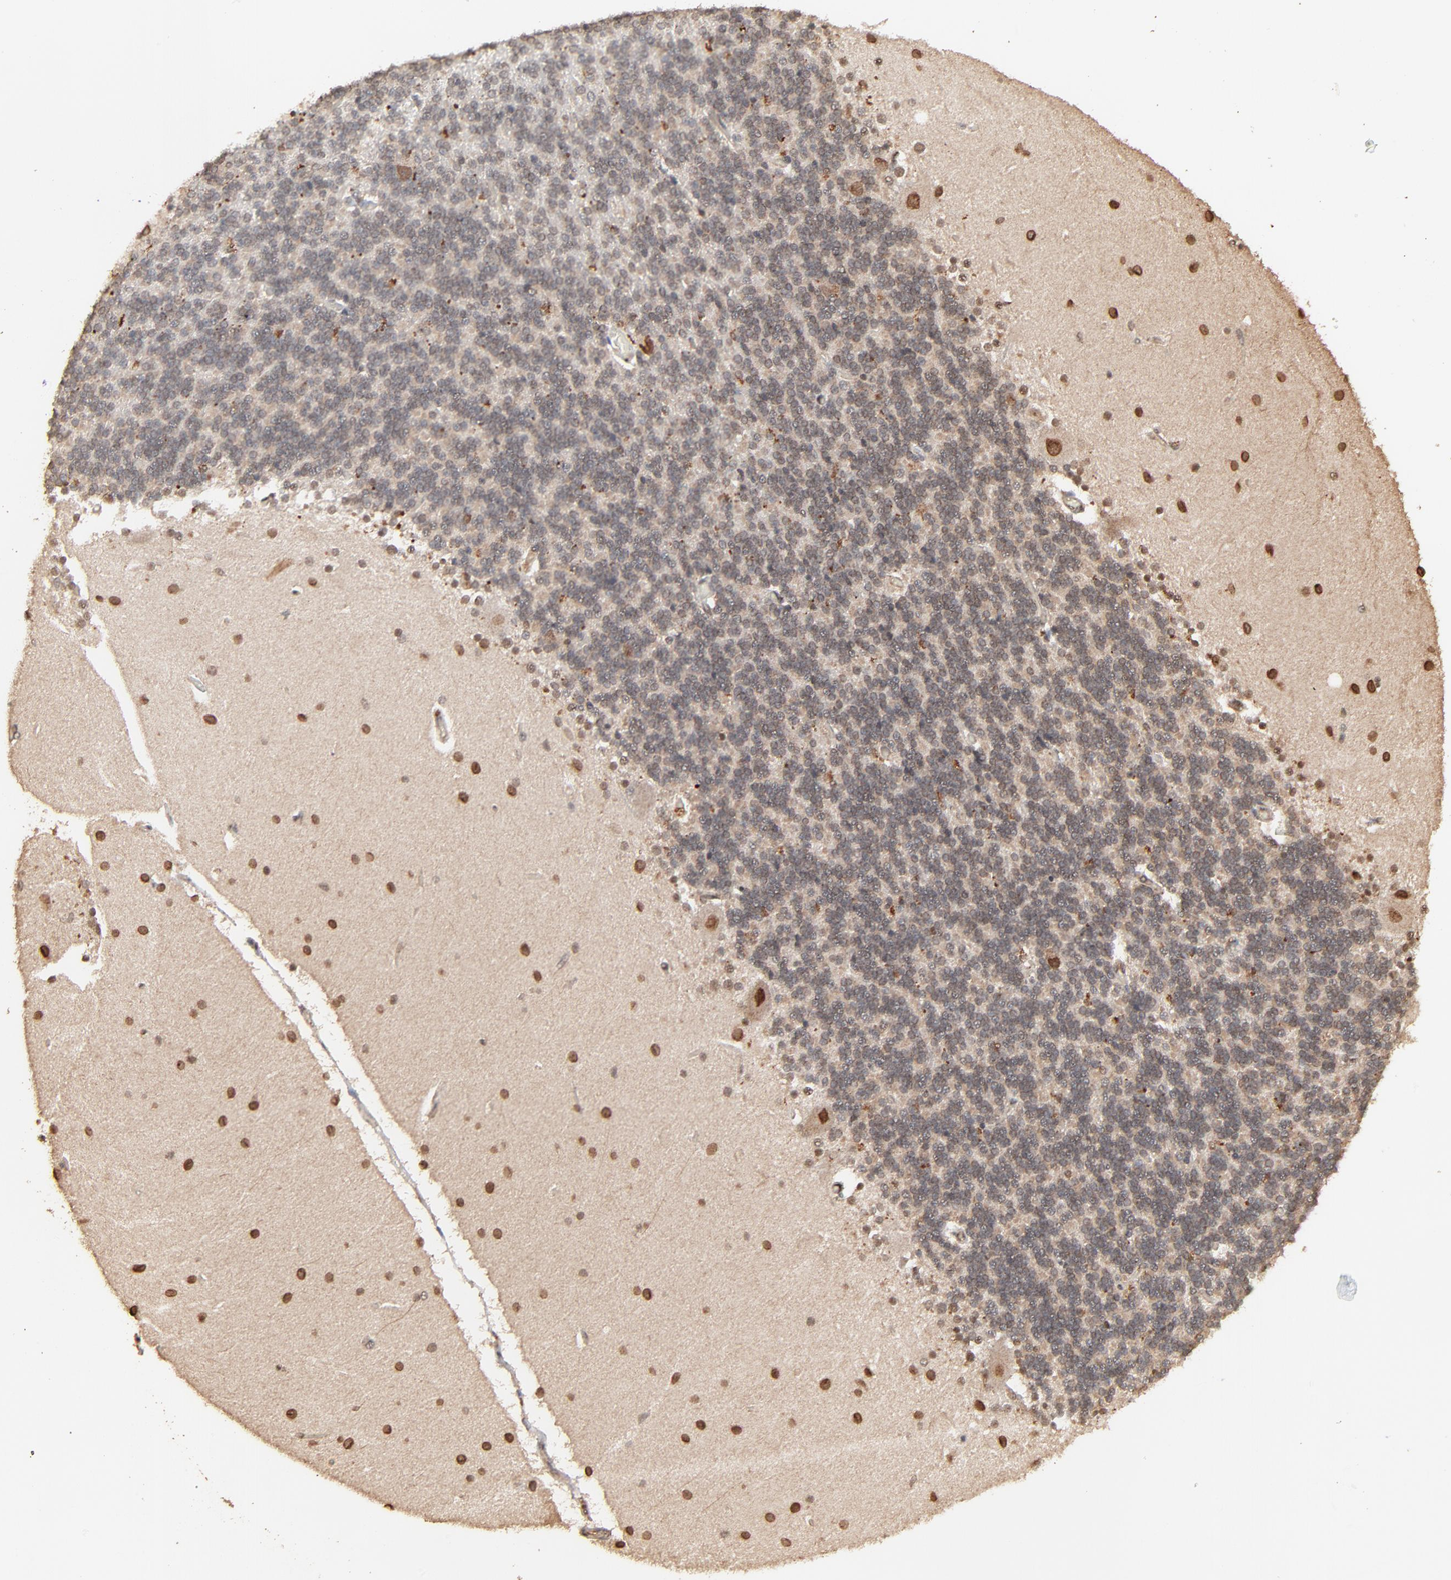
{"staining": {"intensity": "moderate", "quantity": "25%-75%", "location": "nuclear"}, "tissue": "cerebellum", "cell_type": "Cells in granular layer", "image_type": "normal", "snomed": [{"axis": "morphology", "description": "Normal tissue, NOS"}, {"axis": "topography", "description": "Cerebellum"}], "caption": "Moderate nuclear positivity is appreciated in approximately 25%-75% of cells in granular layer in unremarkable cerebellum.", "gene": "FAM227A", "patient": {"sex": "female", "age": 54}}